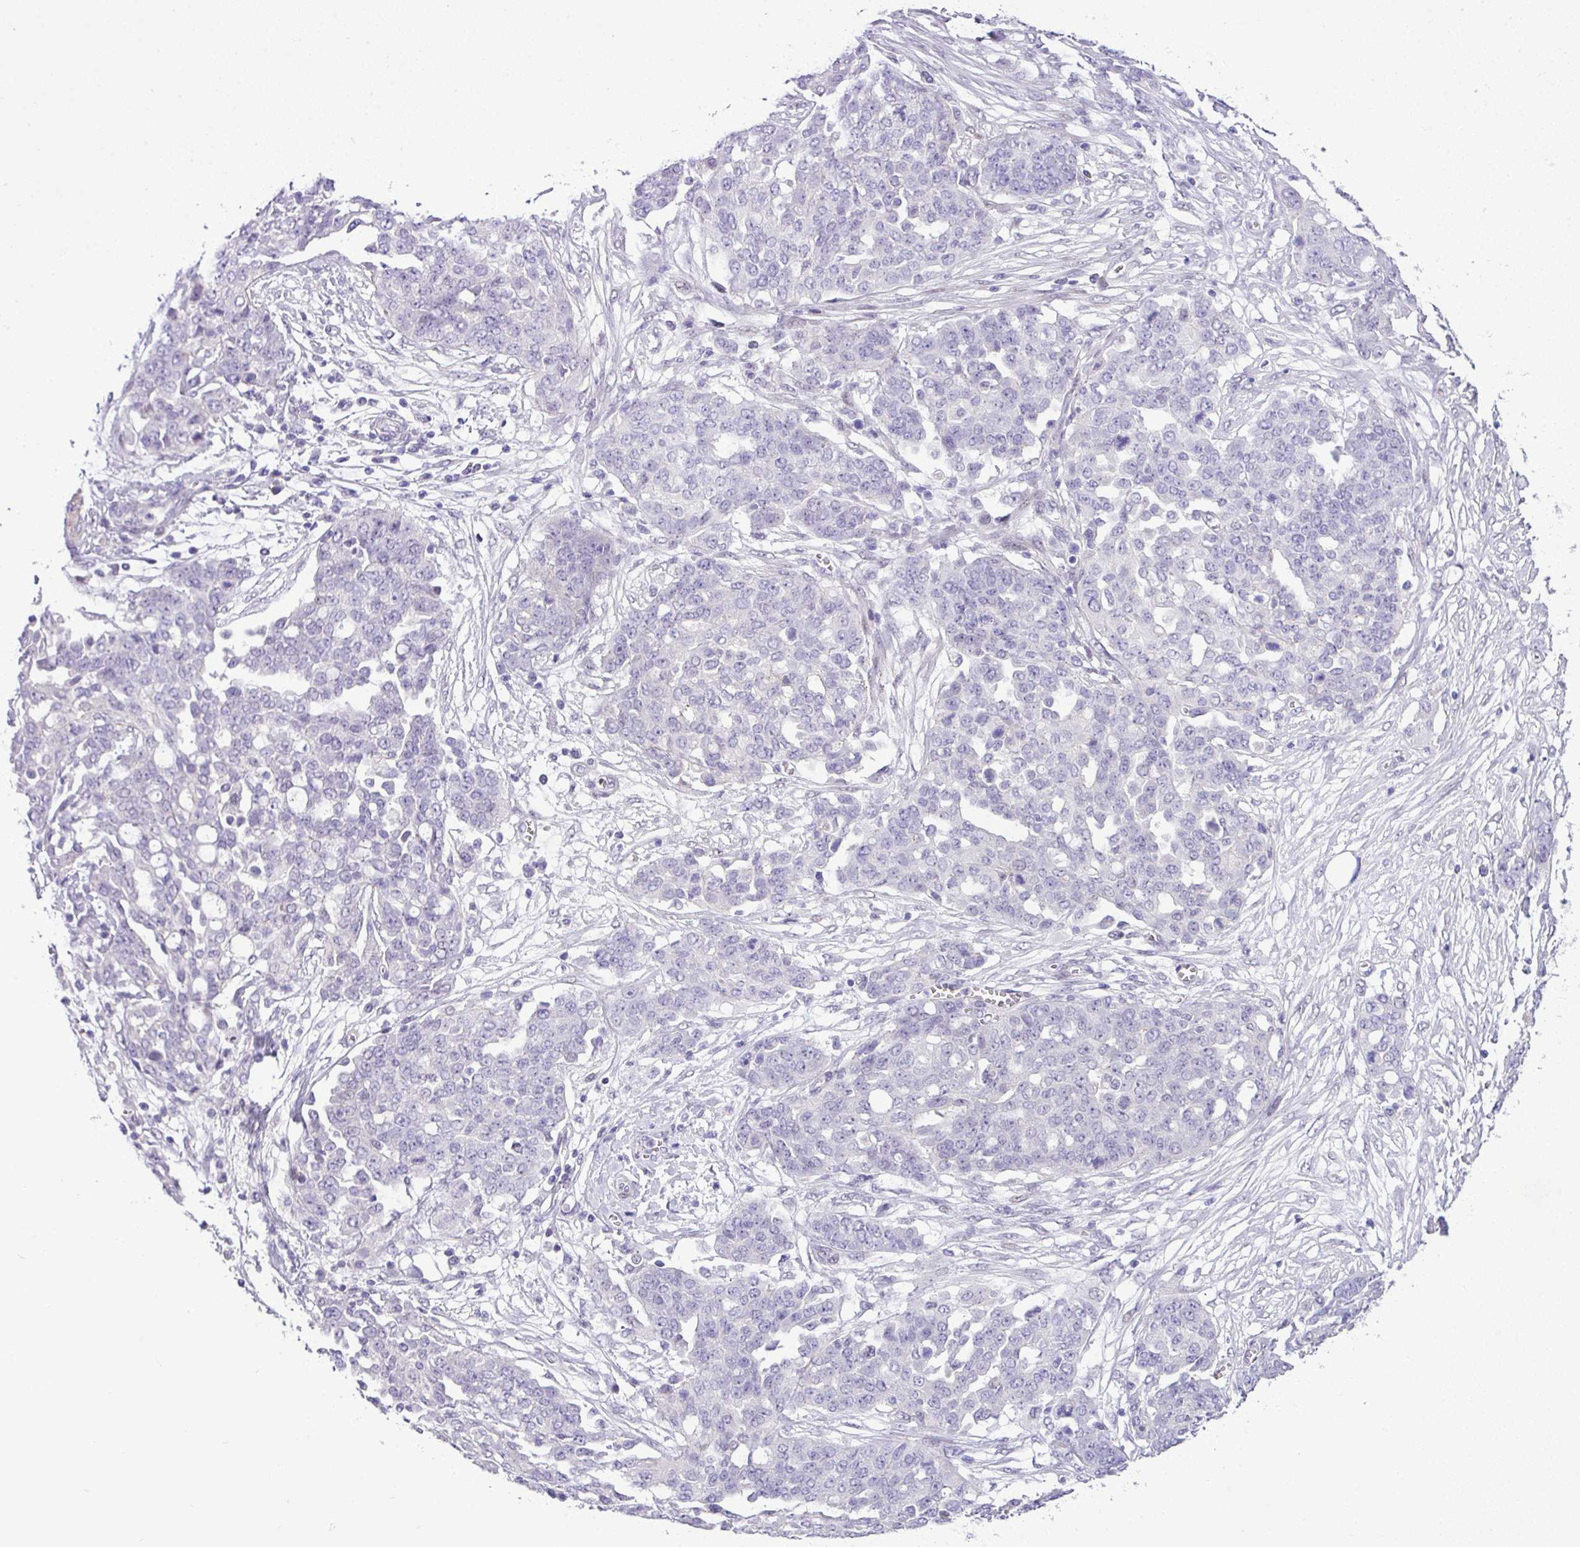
{"staining": {"intensity": "negative", "quantity": "none", "location": "none"}, "tissue": "ovarian cancer", "cell_type": "Tumor cells", "image_type": "cancer", "snomed": [{"axis": "morphology", "description": "Cystadenocarcinoma, serous, NOS"}, {"axis": "topography", "description": "Soft tissue"}, {"axis": "topography", "description": "Ovary"}], "caption": "DAB (3,3'-diaminobenzidine) immunohistochemical staining of ovarian cancer shows no significant staining in tumor cells.", "gene": "YLPM1", "patient": {"sex": "female", "age": 57}}